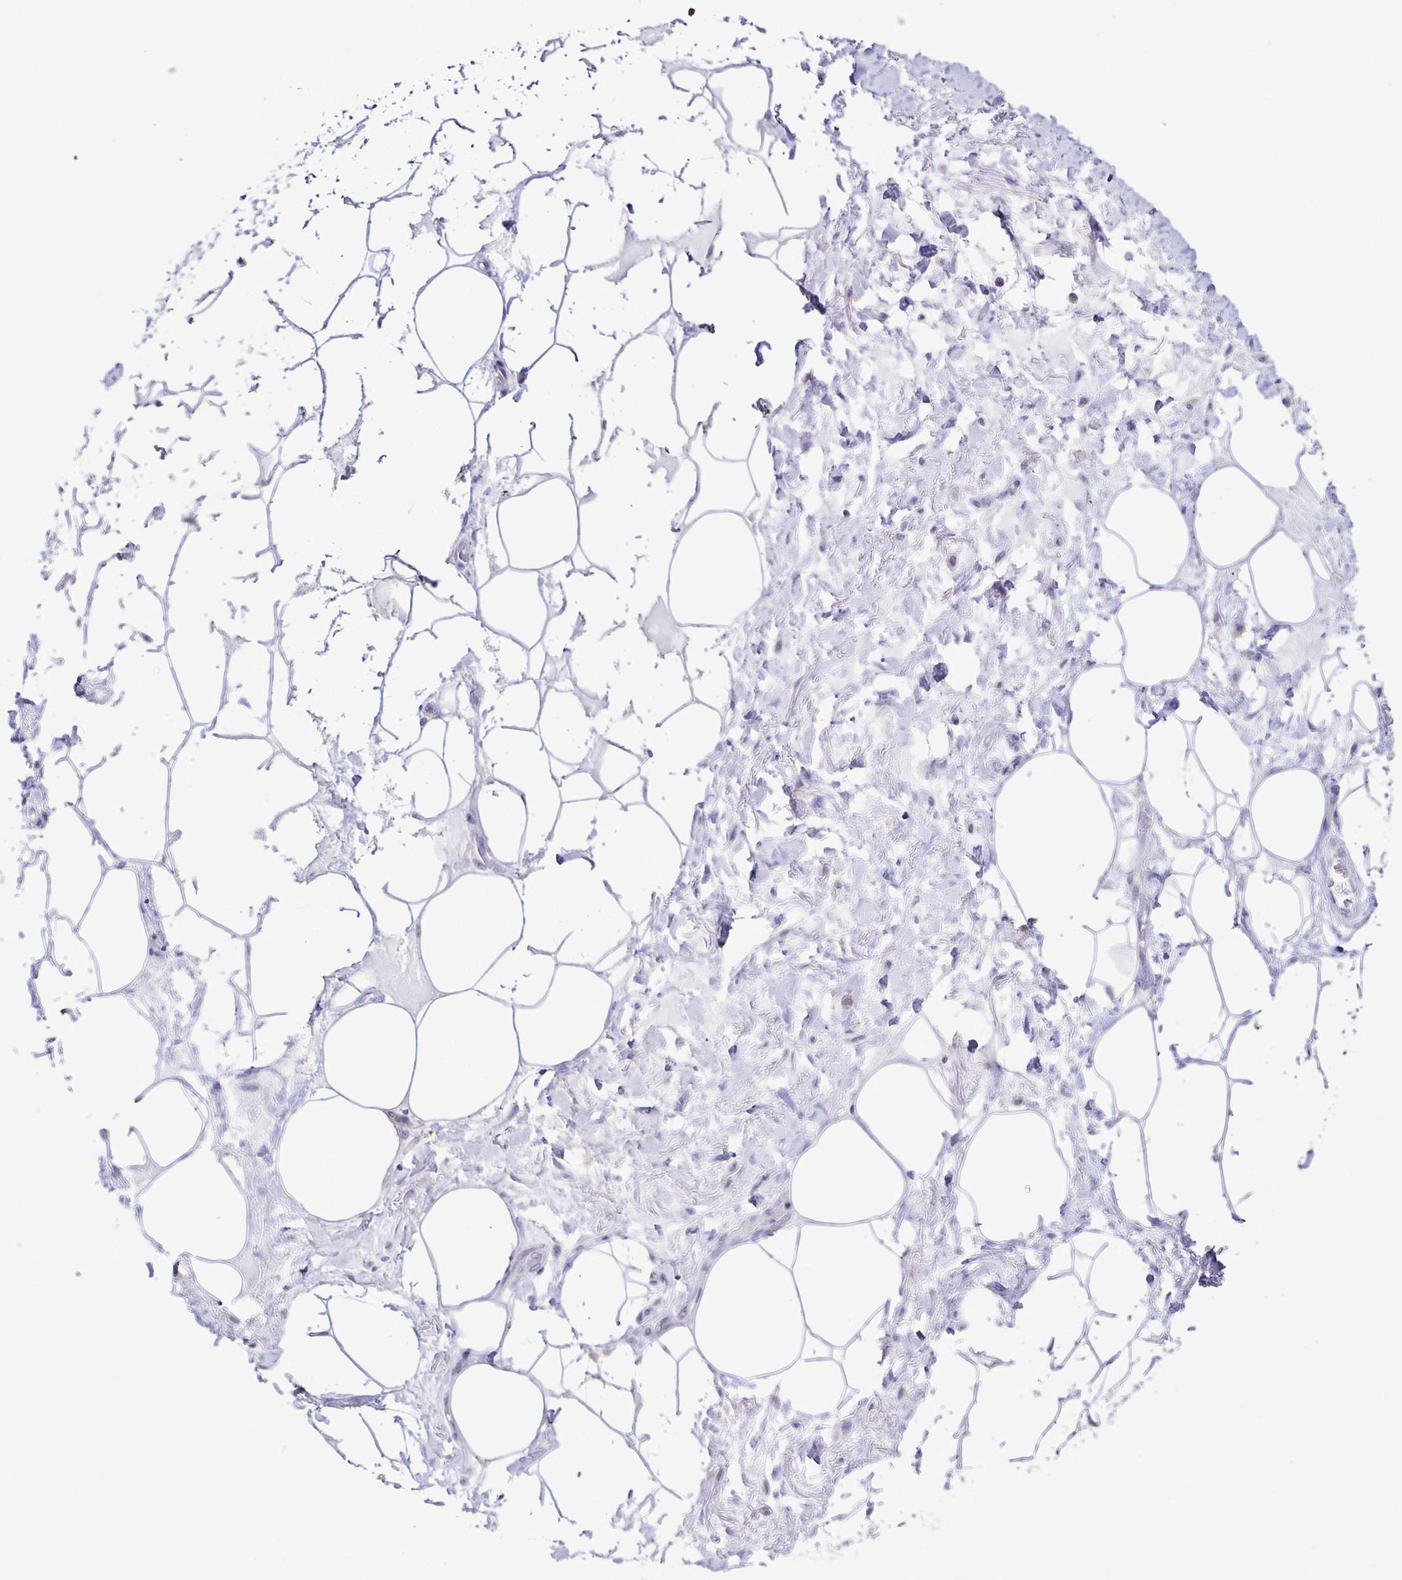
{"staining": {"intensity": "negative", "quantity": "none", "location": "none"}, "tissue": "adipose tissue", "cell_type": "Adipocytes", "image_type": "normal", "snomed": [{"axis": "morphology", "description": "Normal tissue, NOS"}, {"axis": "topography", "description": "Vagina"}, {"axis": "topography", "description": "Peripheral nerve tissue"}], "caption": "There is no significant positivity in adipocytes of adipose tissue. Nuclei are stained in blue.", "gene": "TNNT2", "patient": {"sex": "female", "age": 71}}